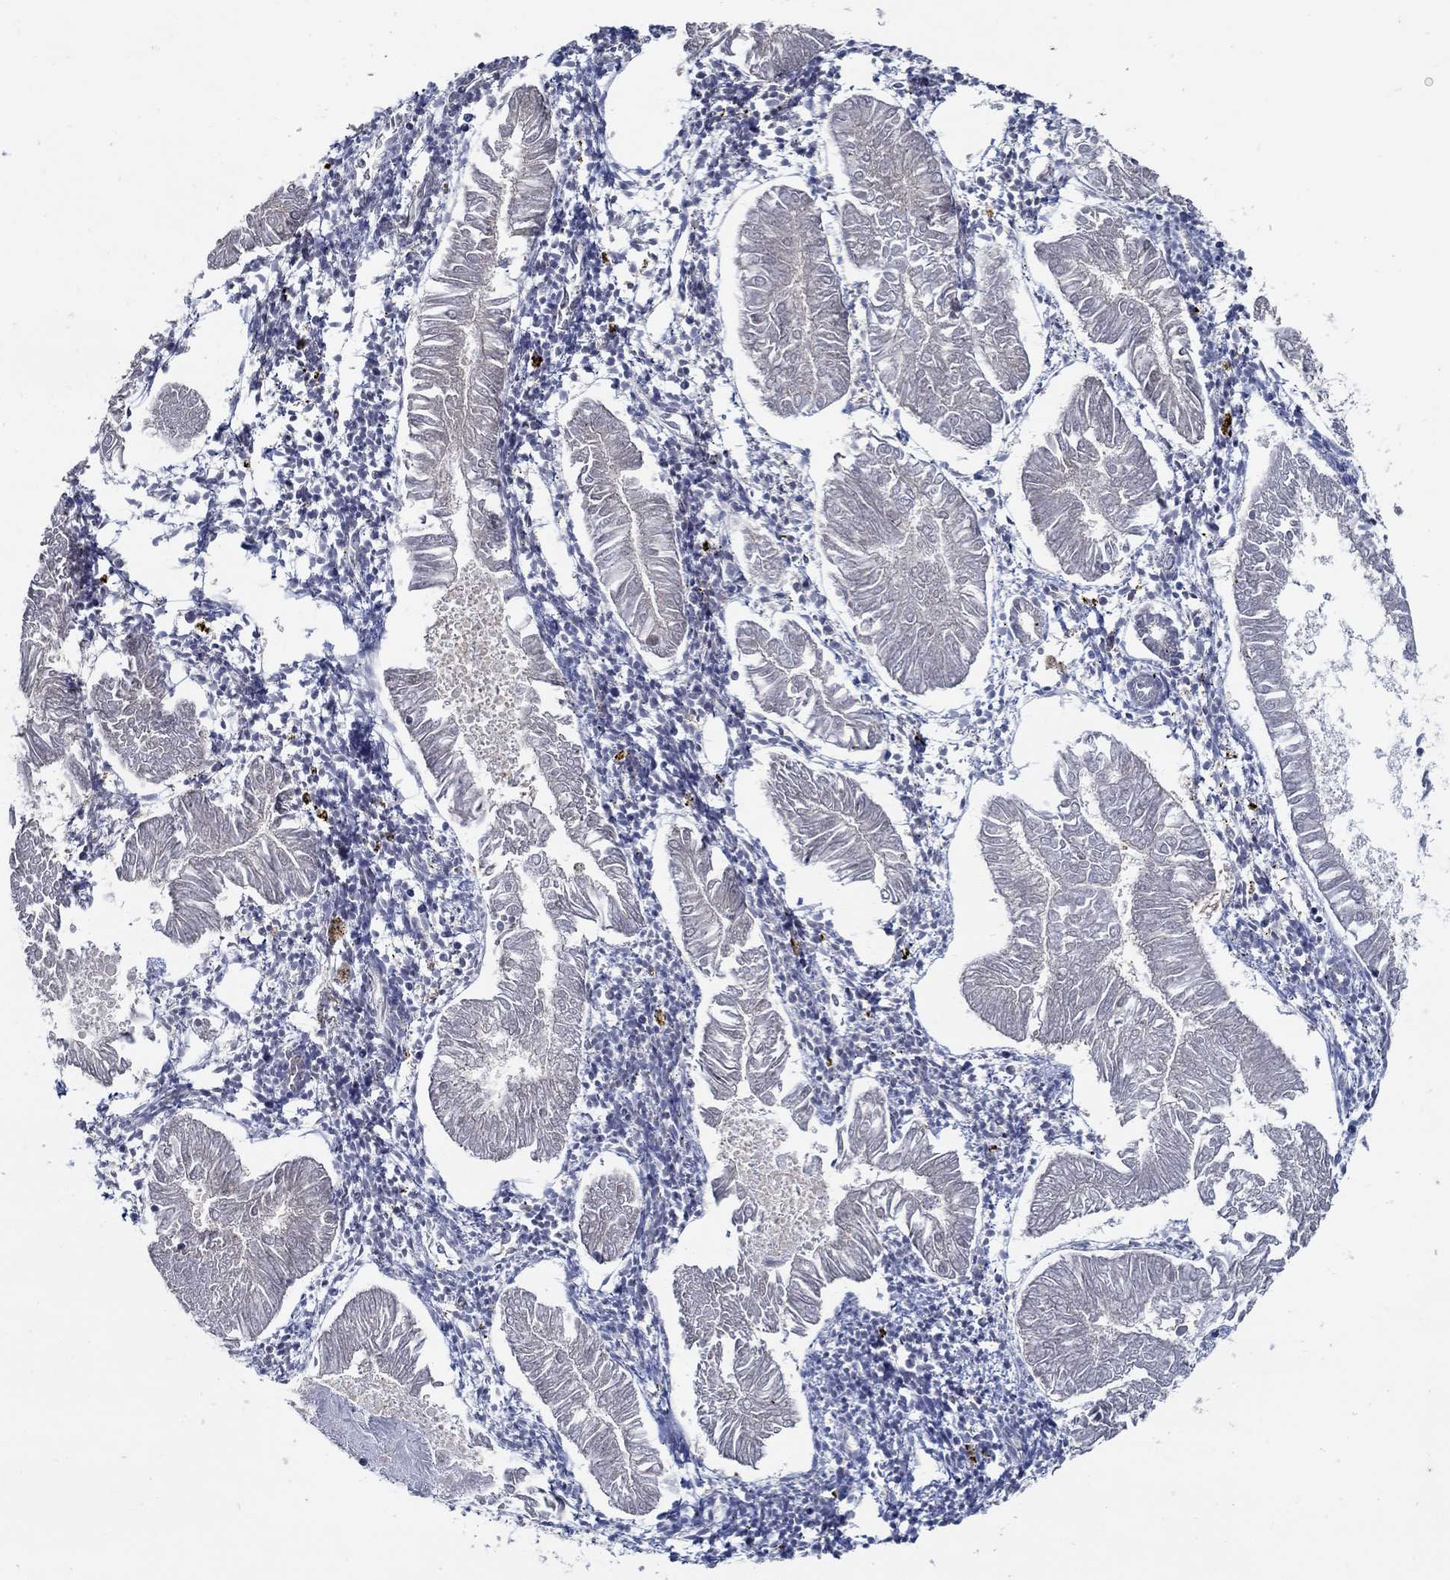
{"staining": {"intensity": "negative", "quantity": "none", "location": "none"}, "tissue": "endometrial cancer", "cell_type": "Tumor cells", "image_type": "cancer", "snomed": [{"axis": "morphology", "description": "Adenocarcinoma, NOS"}, {"axis": "topography", "description": "Endometrium"}], "caption": "Endometrial cancer (adenocarcinoma) was stained to show a protein in brown. There is no significant positivity in tumor cells.", "gene": "MTHFR", "patient": {"sex": "female", "age": 53}}